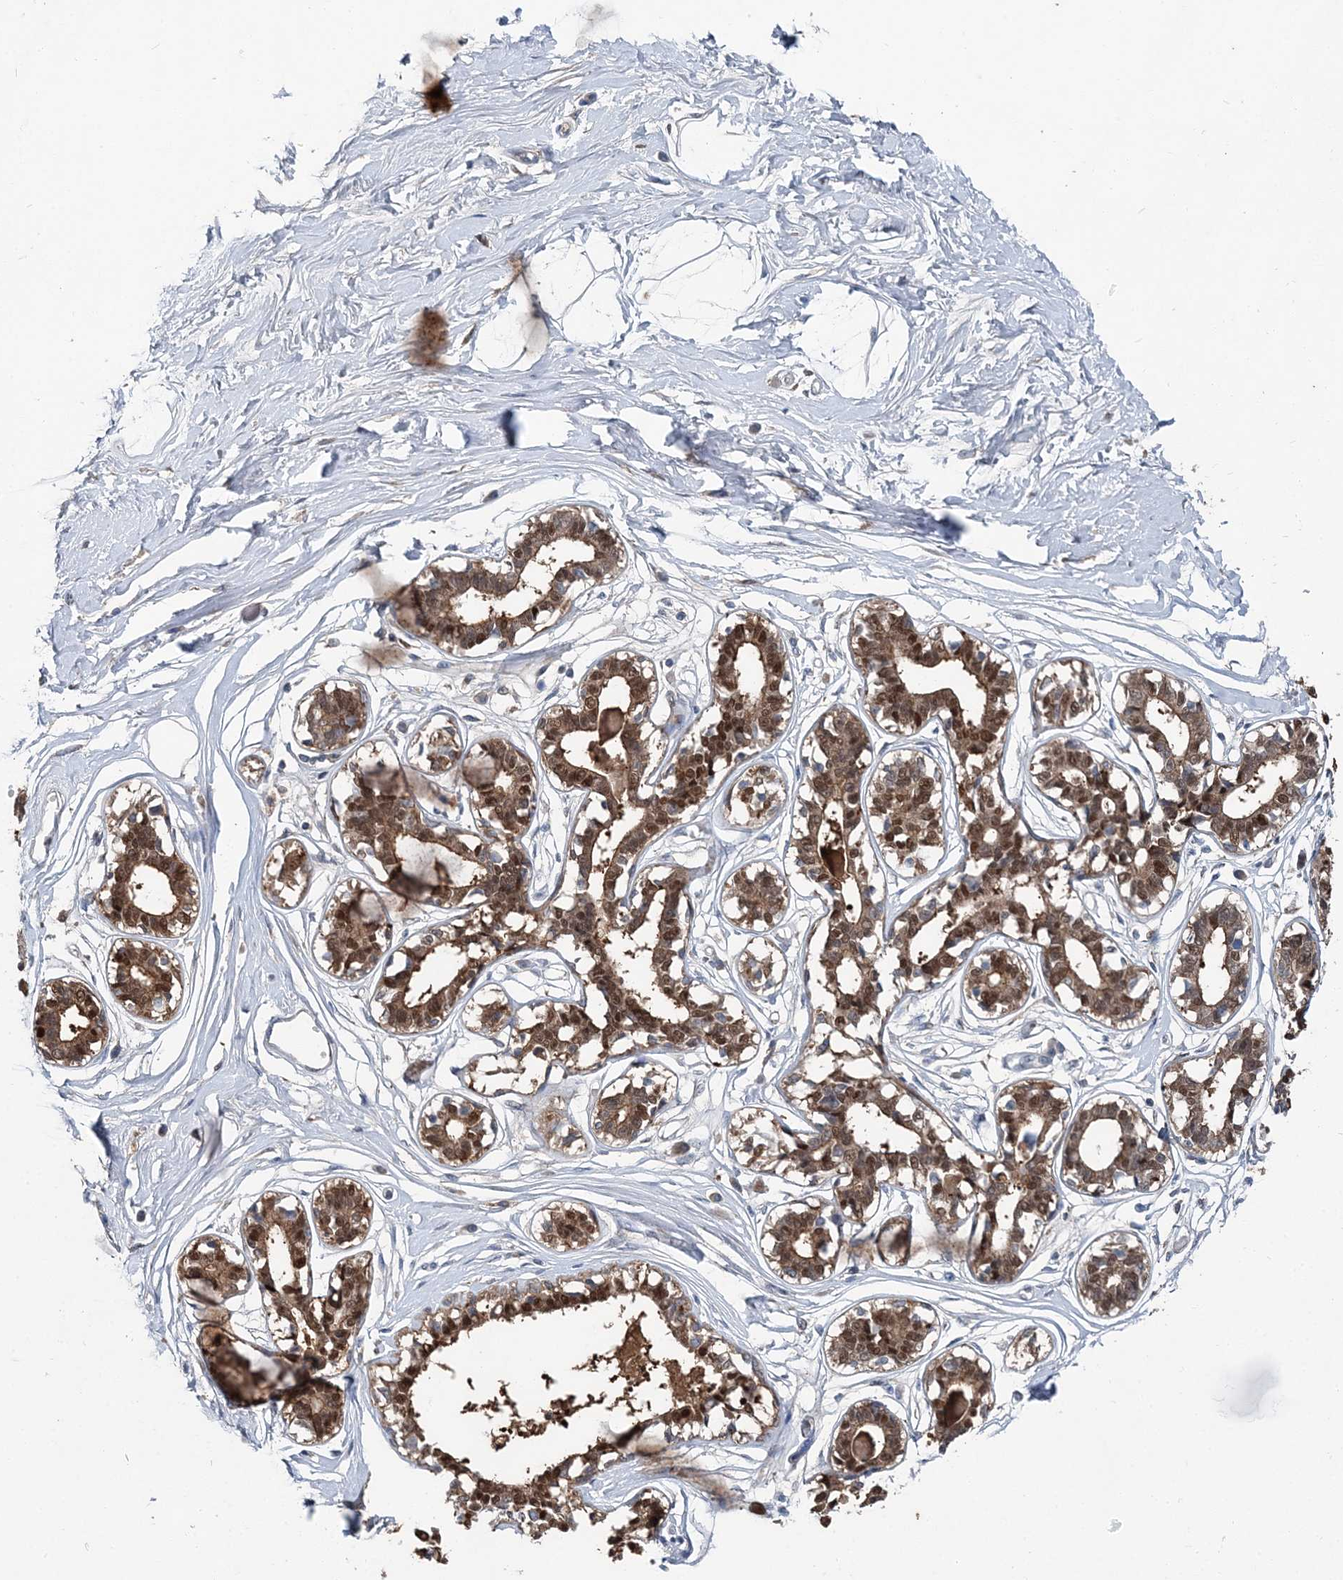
{"staining": {"intensity": "negative", "quantity": "none", "location": "none"}, "tissue": "breast", "cell_type": "Adipocytes", "image_type": "normal", "snomed": [{"axis": "morphology", "description": "Normal tissue, NOS"}, {"axis": "topography", "description": "Breast"}], "caption": "High magnification brightfield microscopy of benign breast stained with DAB (3,3'-diaminobenzidine) (brown) and counterstained with hematoxylin (blue): adipocytes show no significant staining. (DAB (3,3'-diaminobenzidine) immunohistochemistry (IHC), high magnification).", "gene": "SPOPL", "patient": {"sex": "female", "age": 45}}